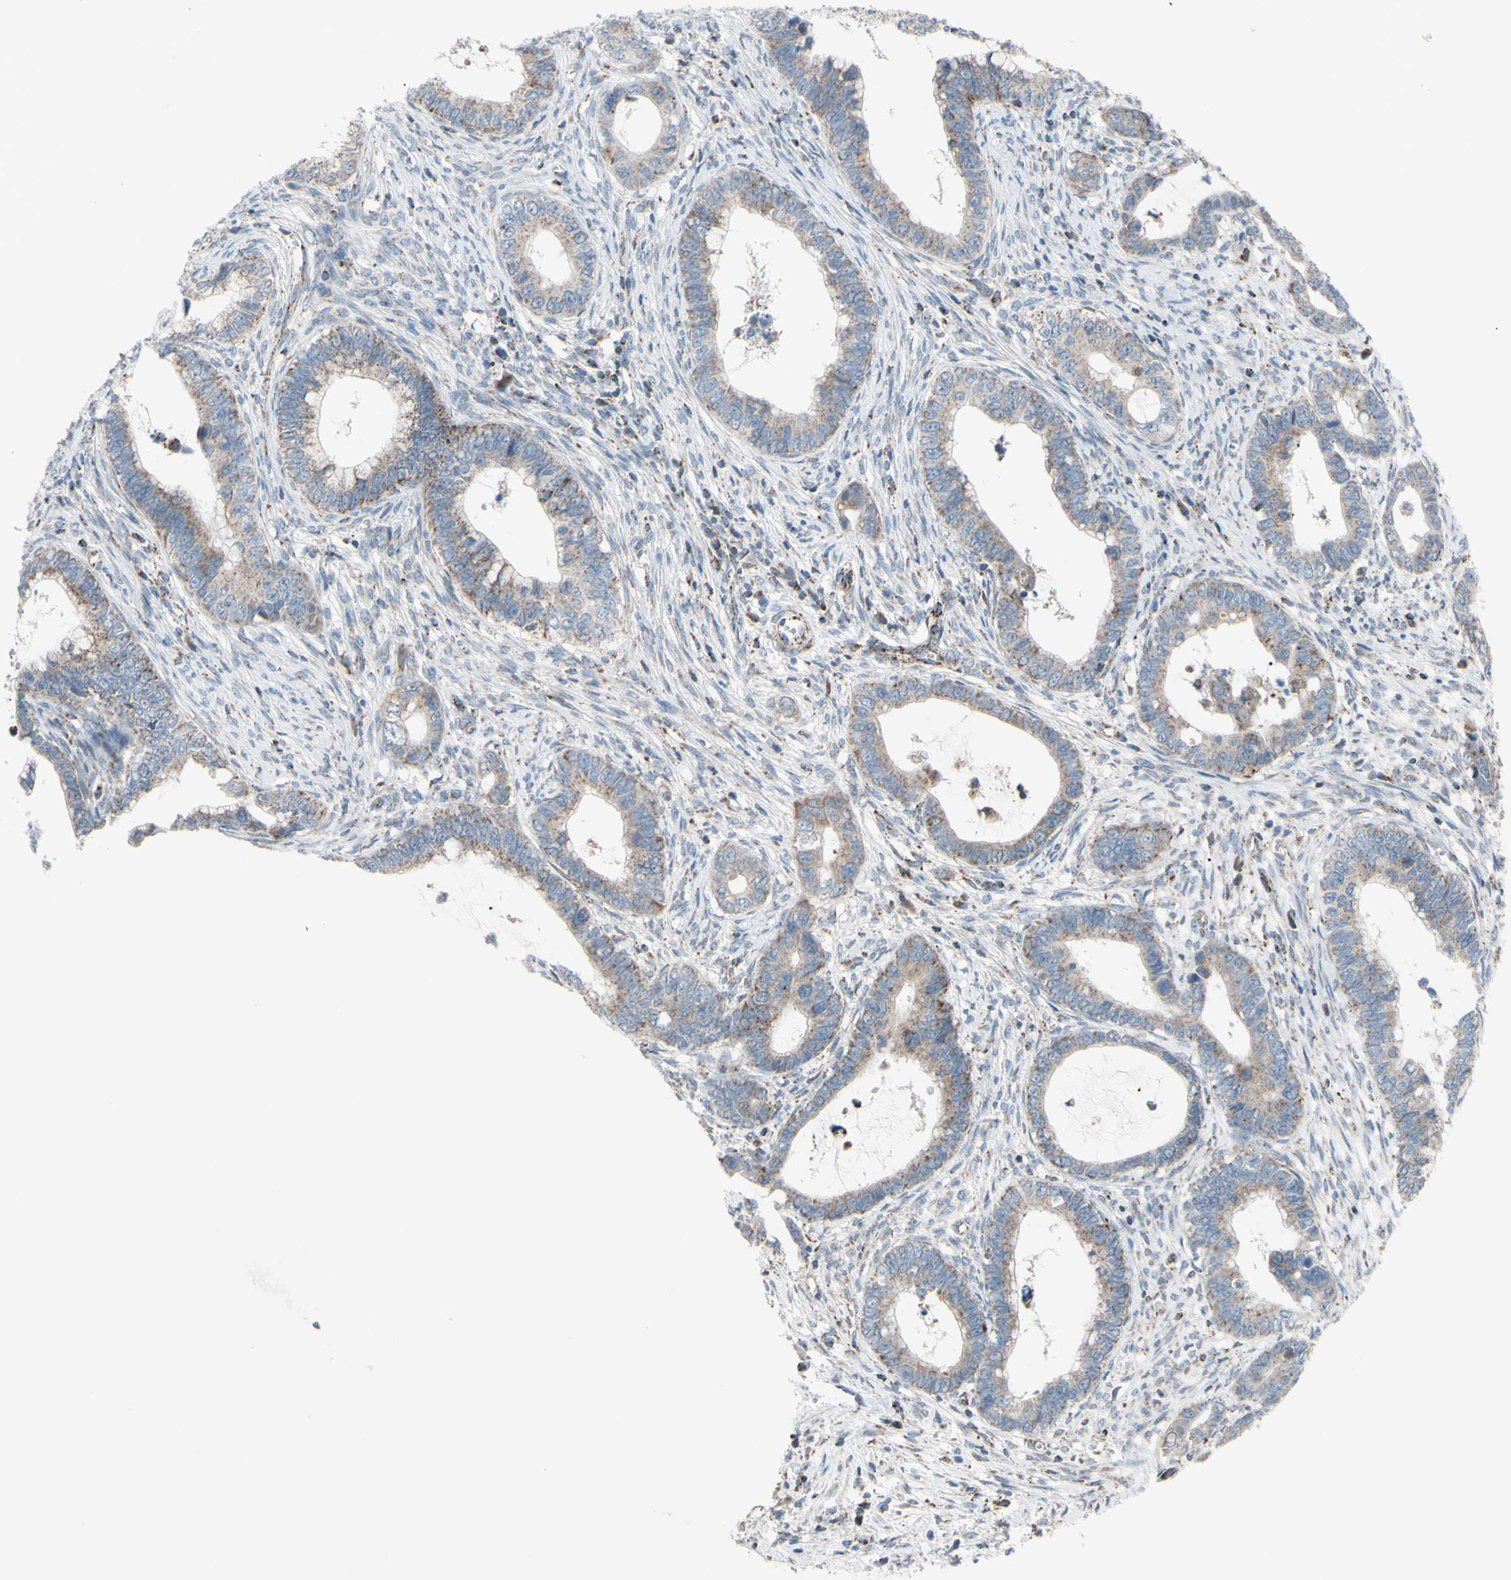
{"staining": {"intensity": "moderate", "quantity": "25%-75%", "location": "cytoplasmic/membranous"}, "tissue": "cervical cancer", "cell_type": "Tumor cells", "image_type": "cancer", "snomed": [{"axis": "morphology", "description": "Adenocarcinoma, NOS"}, {"axis": "topography", "description": "Cervix"}], "caption": "The histopathology image displays staining of adenocarcinoma (cervical), revealing moderate cytoplasmic/membranous protein positivity (brown color) within tumor cells. The protein of interest is shown in brown color, while the nuclei are stained blue.", "gene": "GLT8D1", "patient": {"sex": "female", "age": 44}}